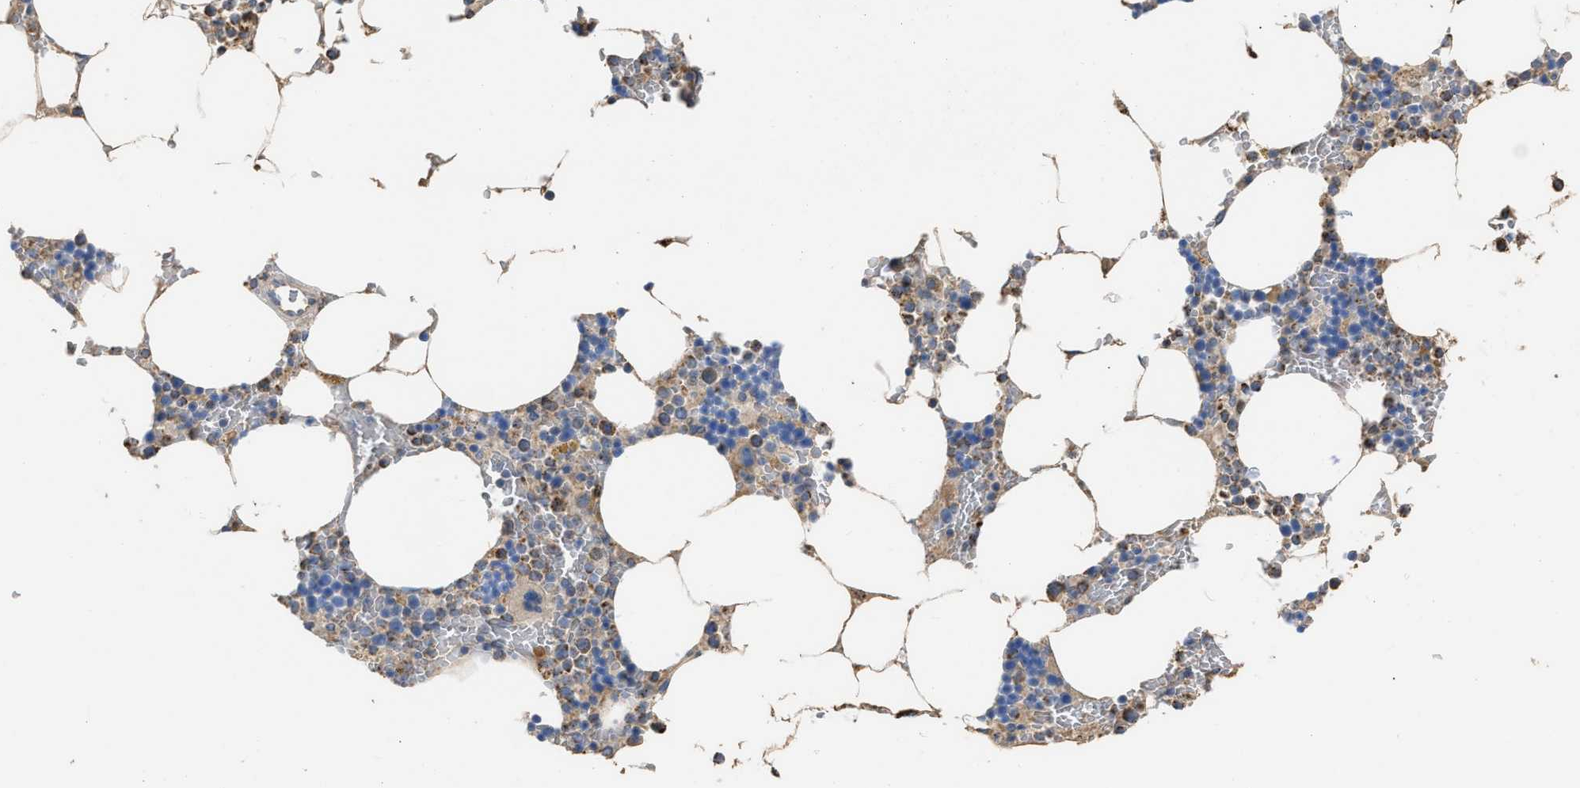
{"staining": {"intensity": "moderate", "quantity": ">75%", "location": "cytoplasmic/membranous"}, "tissue": "bone marrow", "cell_type": "Hematopoietic cells", "image_type": "normal", "snomed": [{"axis": "morphology", "description": "Normal tissue, NOS"}, {"axis": "topography", "description": "Bone marrow"}], "caption": "Bone marrow stained with immunohistochemistry demonstrates moderate cytoplasmic/membranous expression in about >75% of hematopoietic cells.", "gene": "AK2", "patient": {"sex": "male", "age": 70}}